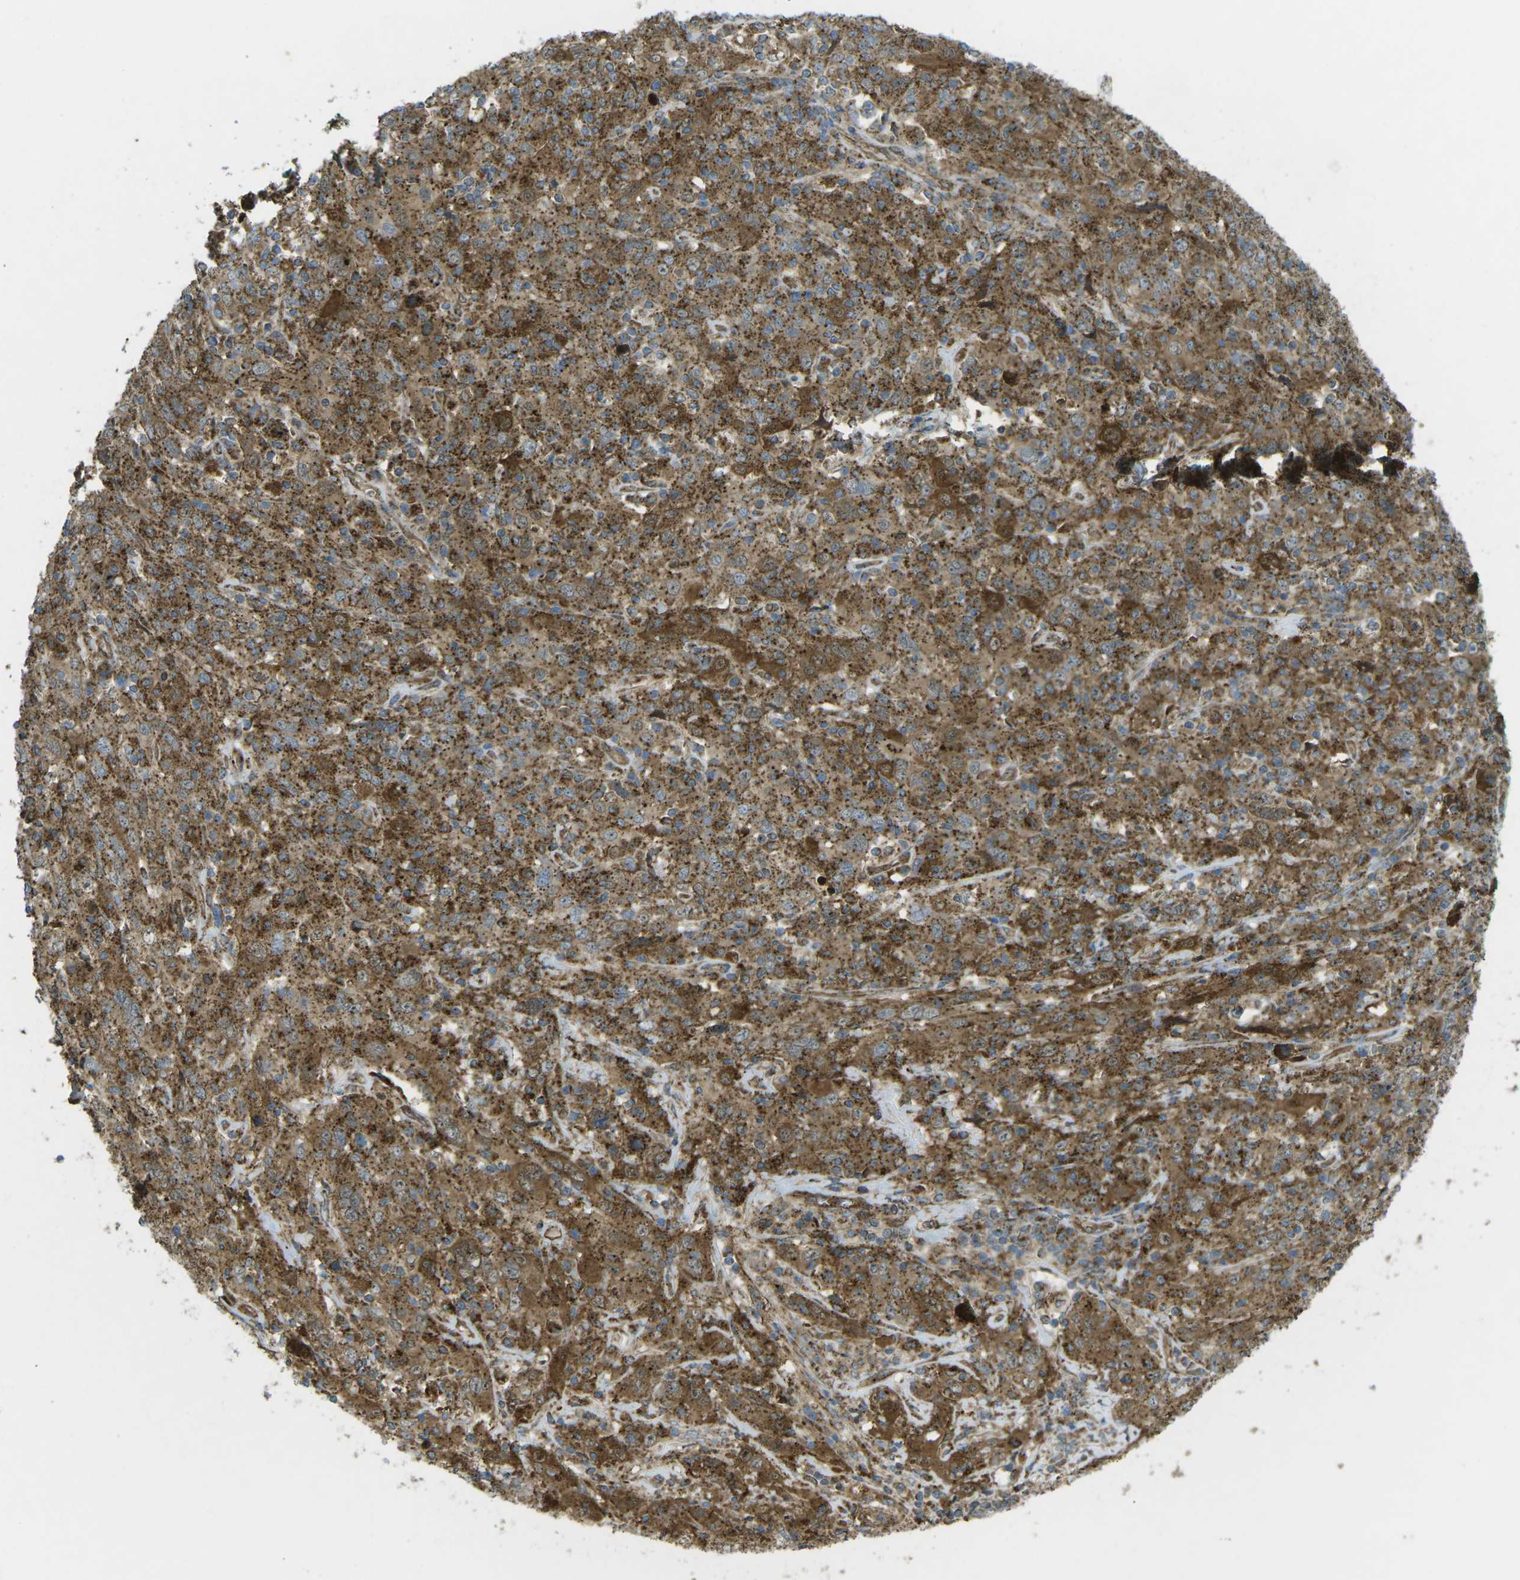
{"staining": {"intensity": "moderate", "quantity": ">75%", "location": "cytoplasmic/membranous"}, "tissue": "cervical cancer", "cell_type": "Tumor cells", "image_type": "cancer", "snomed": [{"axis": "morphology", "description": "Squamous cell carcinoma, NOS"}, {"axis": "topography", "description": "Cervix"}], "caption": "Cervical squamous cell carcinoma tissue displays moderate cytoplasmic/membranous positivity in approximately >75% of tumor cells, visualized by immunohistochemistry.", "gene": "CHMP3", "patient": {"sex": "female", "age": 46}}